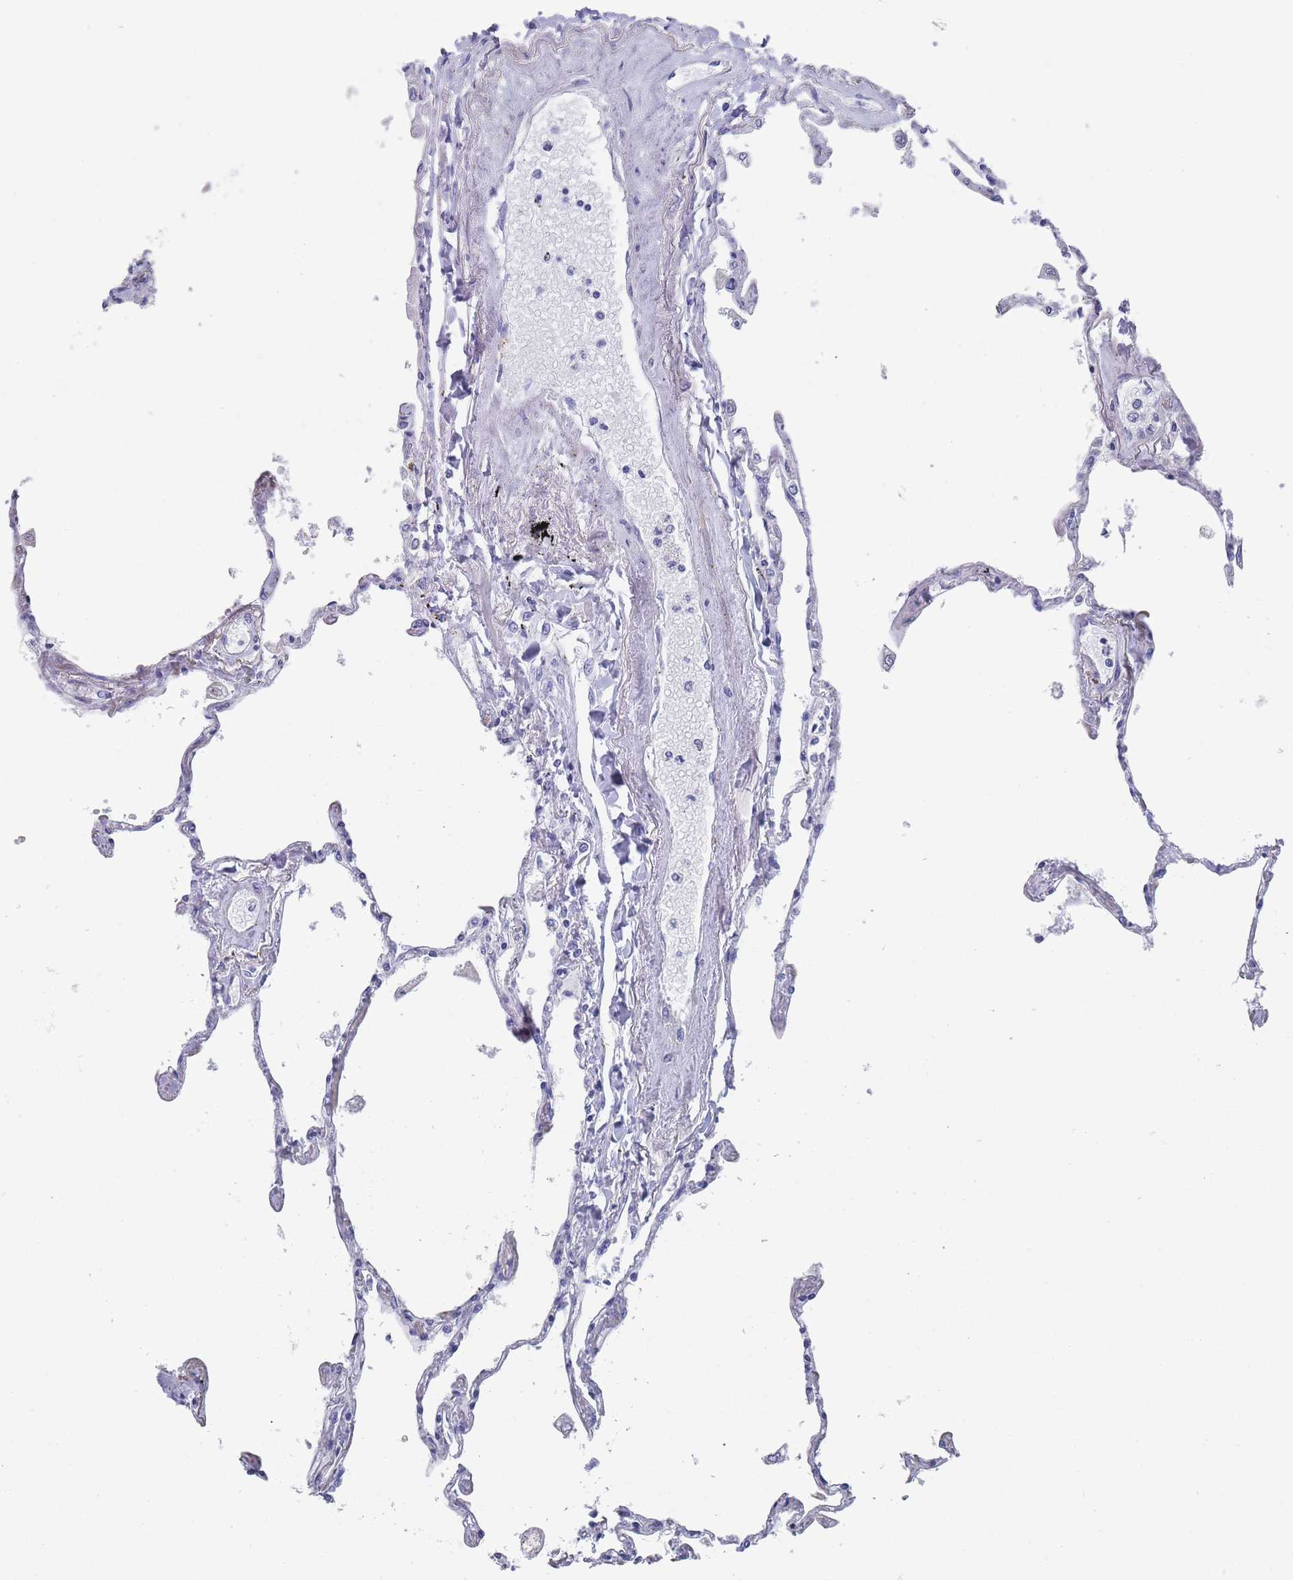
{"staining": {"intensity": "negative", "quantity": "none", "location": "none"}, "tissue": "lung", "cell_type": "Alveolar cells", "image_type": "normal", "snomed": [{"axis": "morphology", "description": "Normal tissue, NOS"}, {"axis": "topography", "description": "Lung"}], "caption": "An IHC histopathology image of benign lung is shown. There is no staining in alveolar cells of lung. The staining was performed using DAB to visualize the protein expression in brown, while the nuclei were stained in blue with hematoxylin (Magnification: 20x).", "gene": "SCCPDH", "patient": {"sex": "female", "age": 67}}